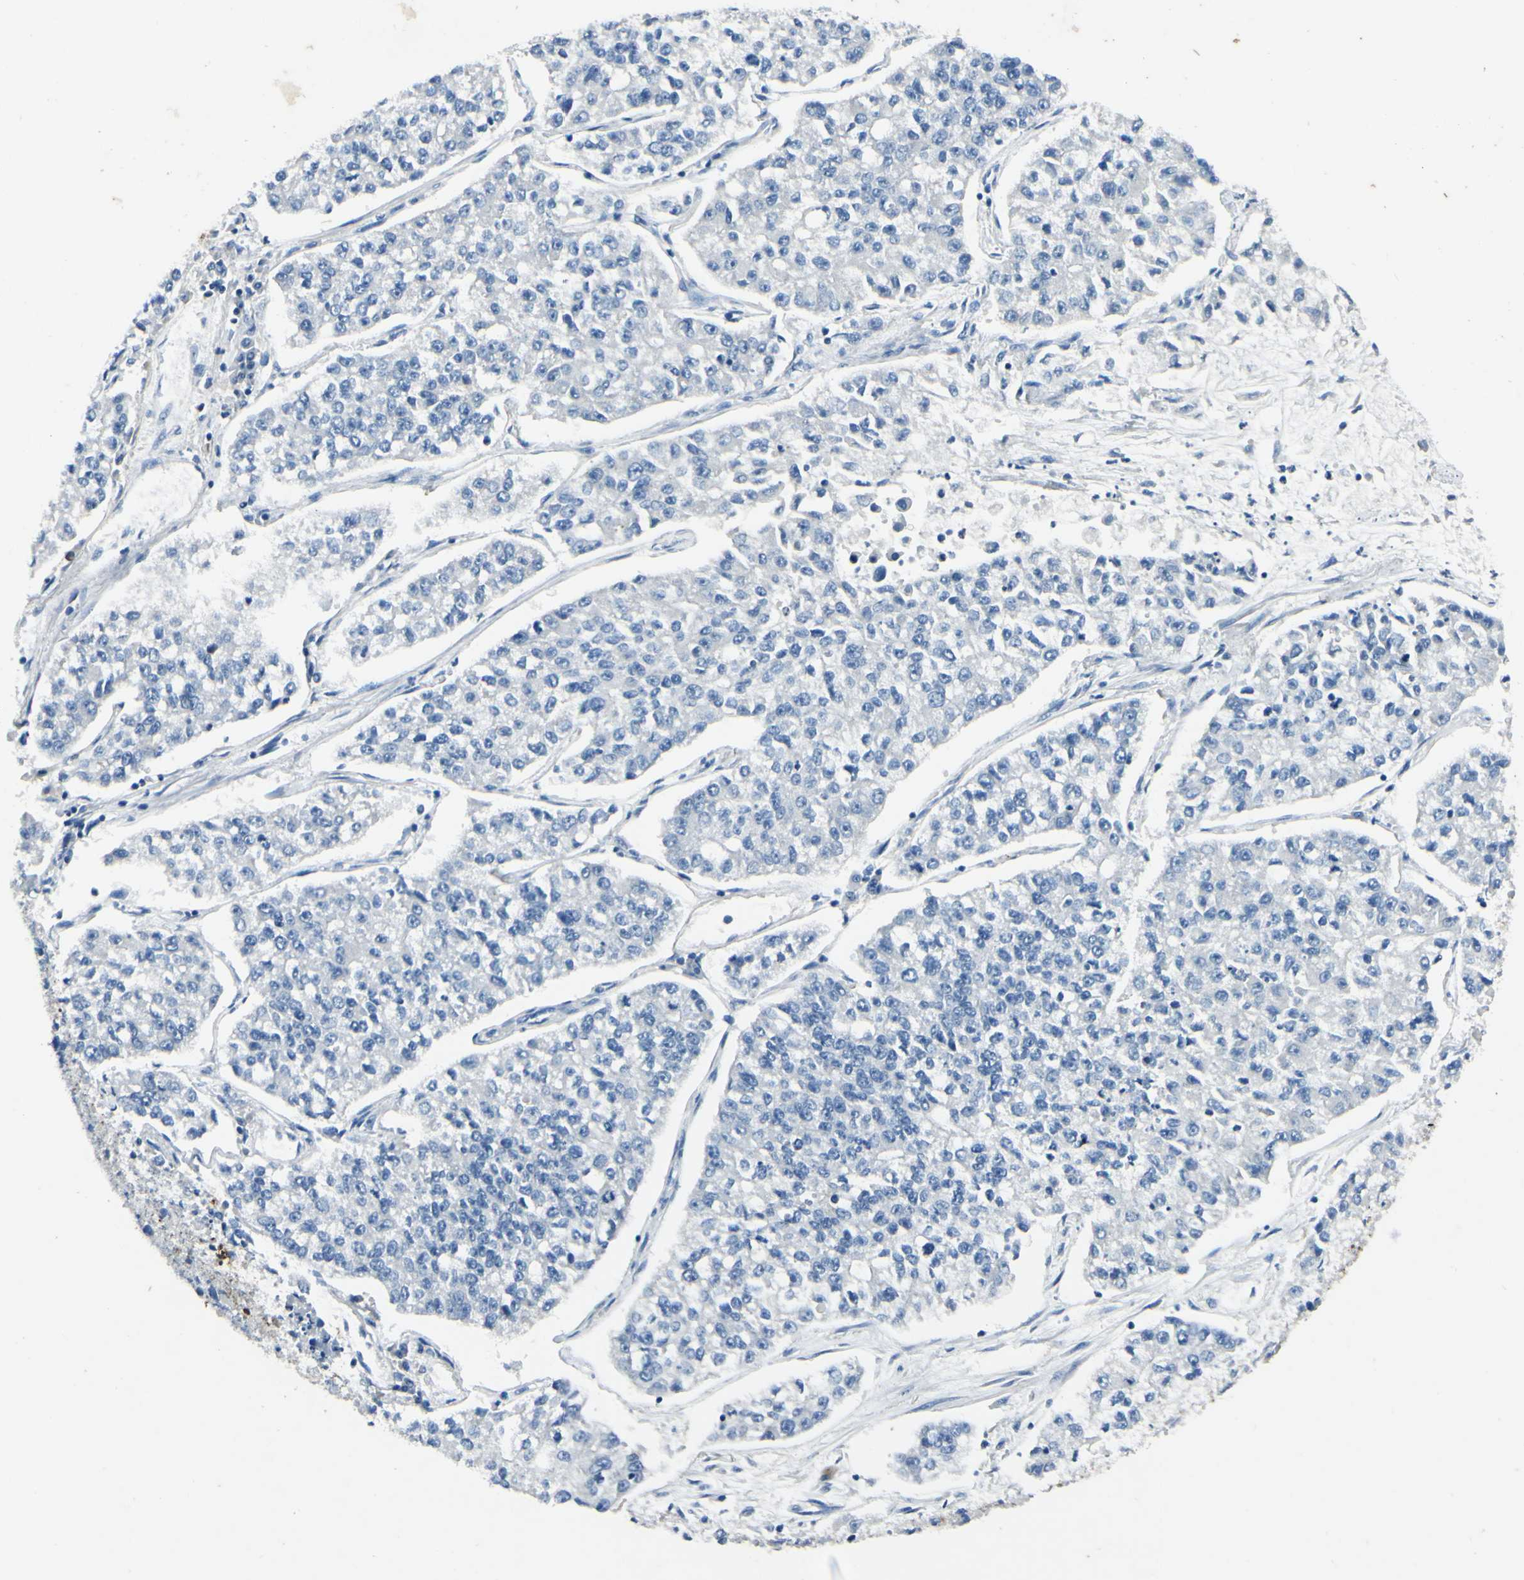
{"staining": {"intensity": "negative", "quantity": "none", "location": "none"}, "tissue": "lung cancer", "cell_type": "Tumor cells", "image_type": "cancer", "snomed": [{"axis": "morphology", "description": "Adenocarcinoma, NOS"}, {"axis": "topography", "description": "Lung"}], "caption": "The image reveals no significant positivity in tumor cells of lung cancer (adenocarcinoma). Nuclei are stained in blue.", "gene": "SNAP91", "patient": {"sex": "male", "age": 49}}